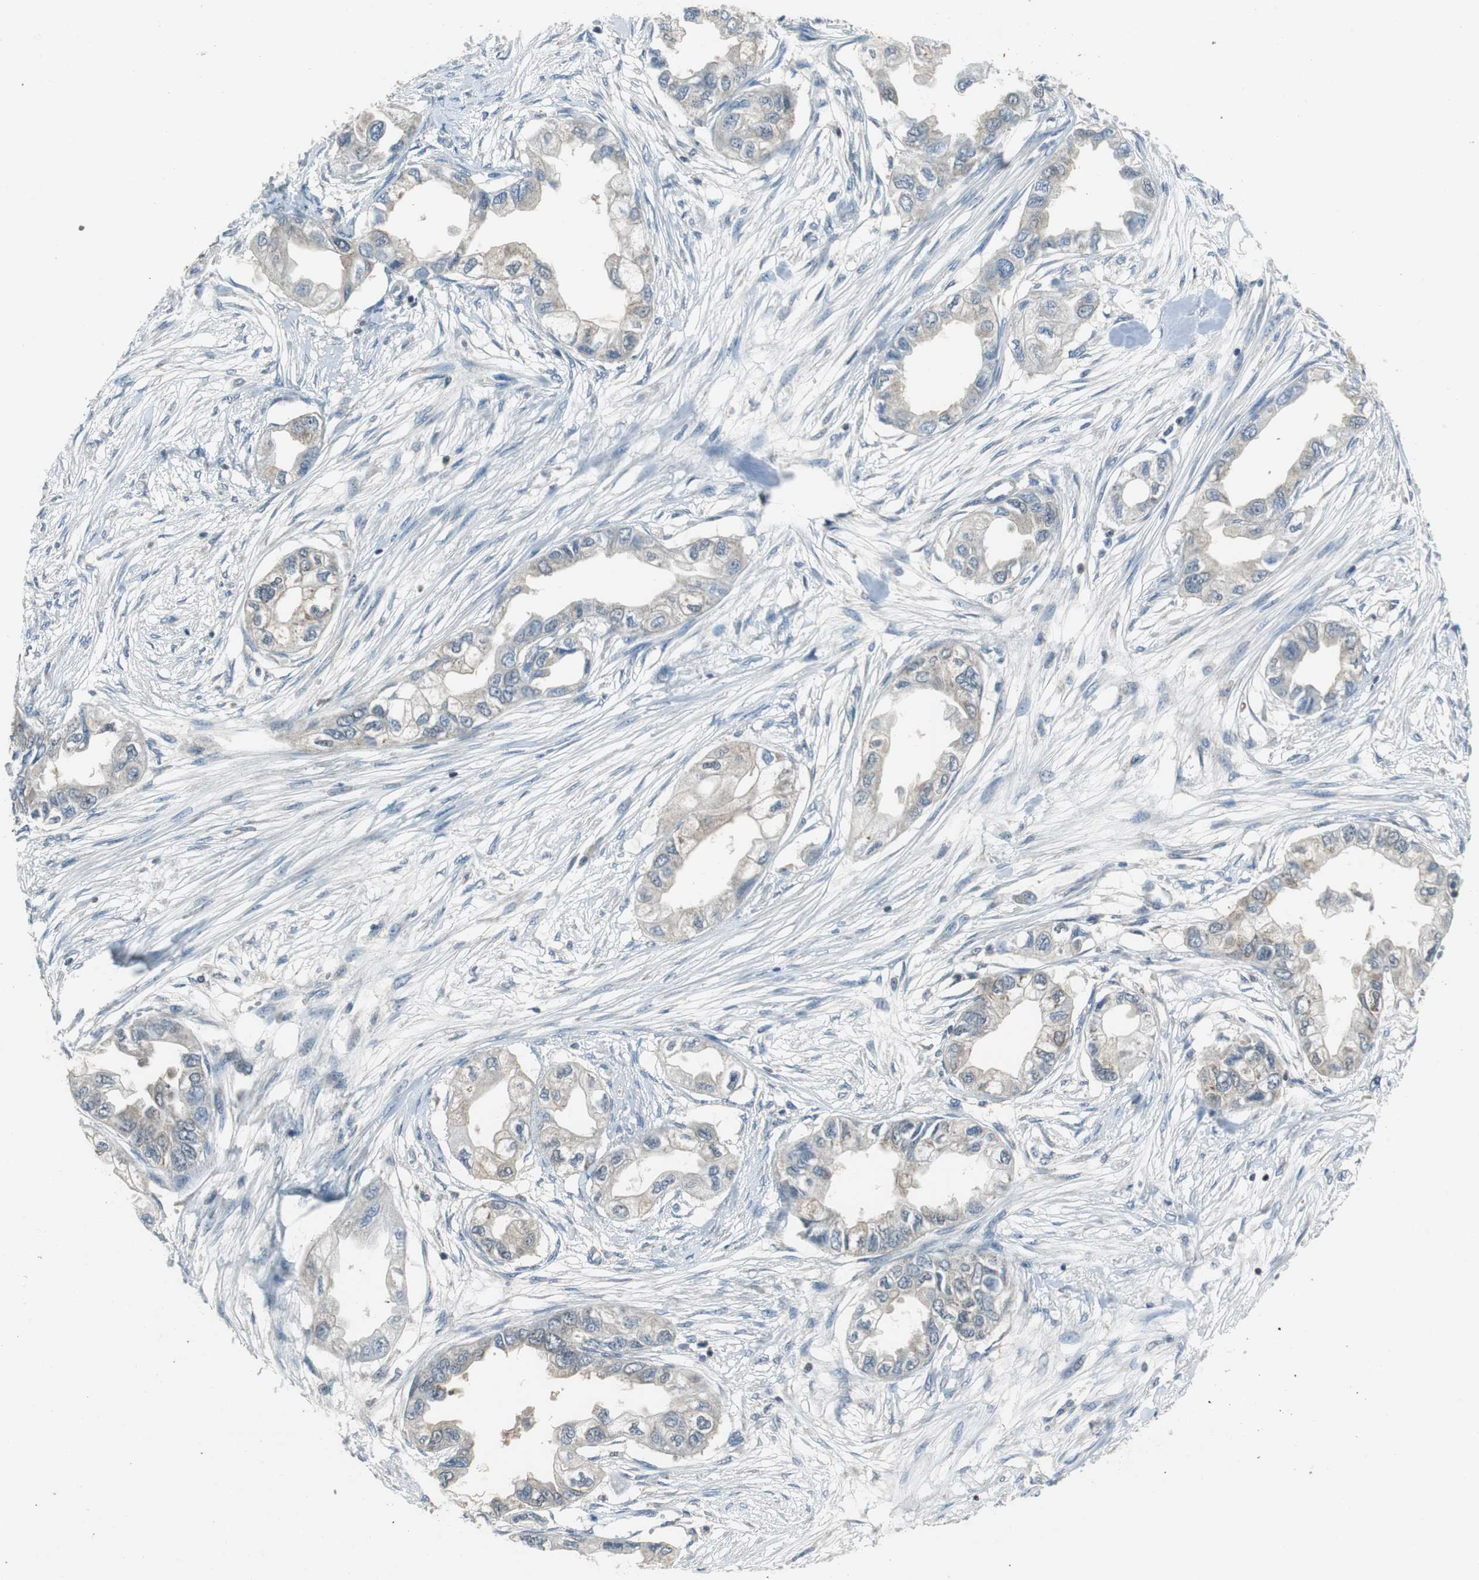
{"staining": {"intensity": "weak", "quantity": "25%-75%", "location": "cytoplasmic/membranous"}, "tissue": "endometrial cancer", "cell_type": "Tumor cells", "image_type": "cancer", "snomed": [{"axis": "morphology", "description": "Adenocarcinoma, NOS"}, {"axis": "topography", "description": "Endometrium"}], "caption": "Human adenocarcinoma (endometrial) stained for a protein (brown) displays weak cytoplasmic/membranous positive staining in about 25%-75% of tumor cells.", "gene": "GSDMD", "patient": {"sex": "female", "age": 67}}